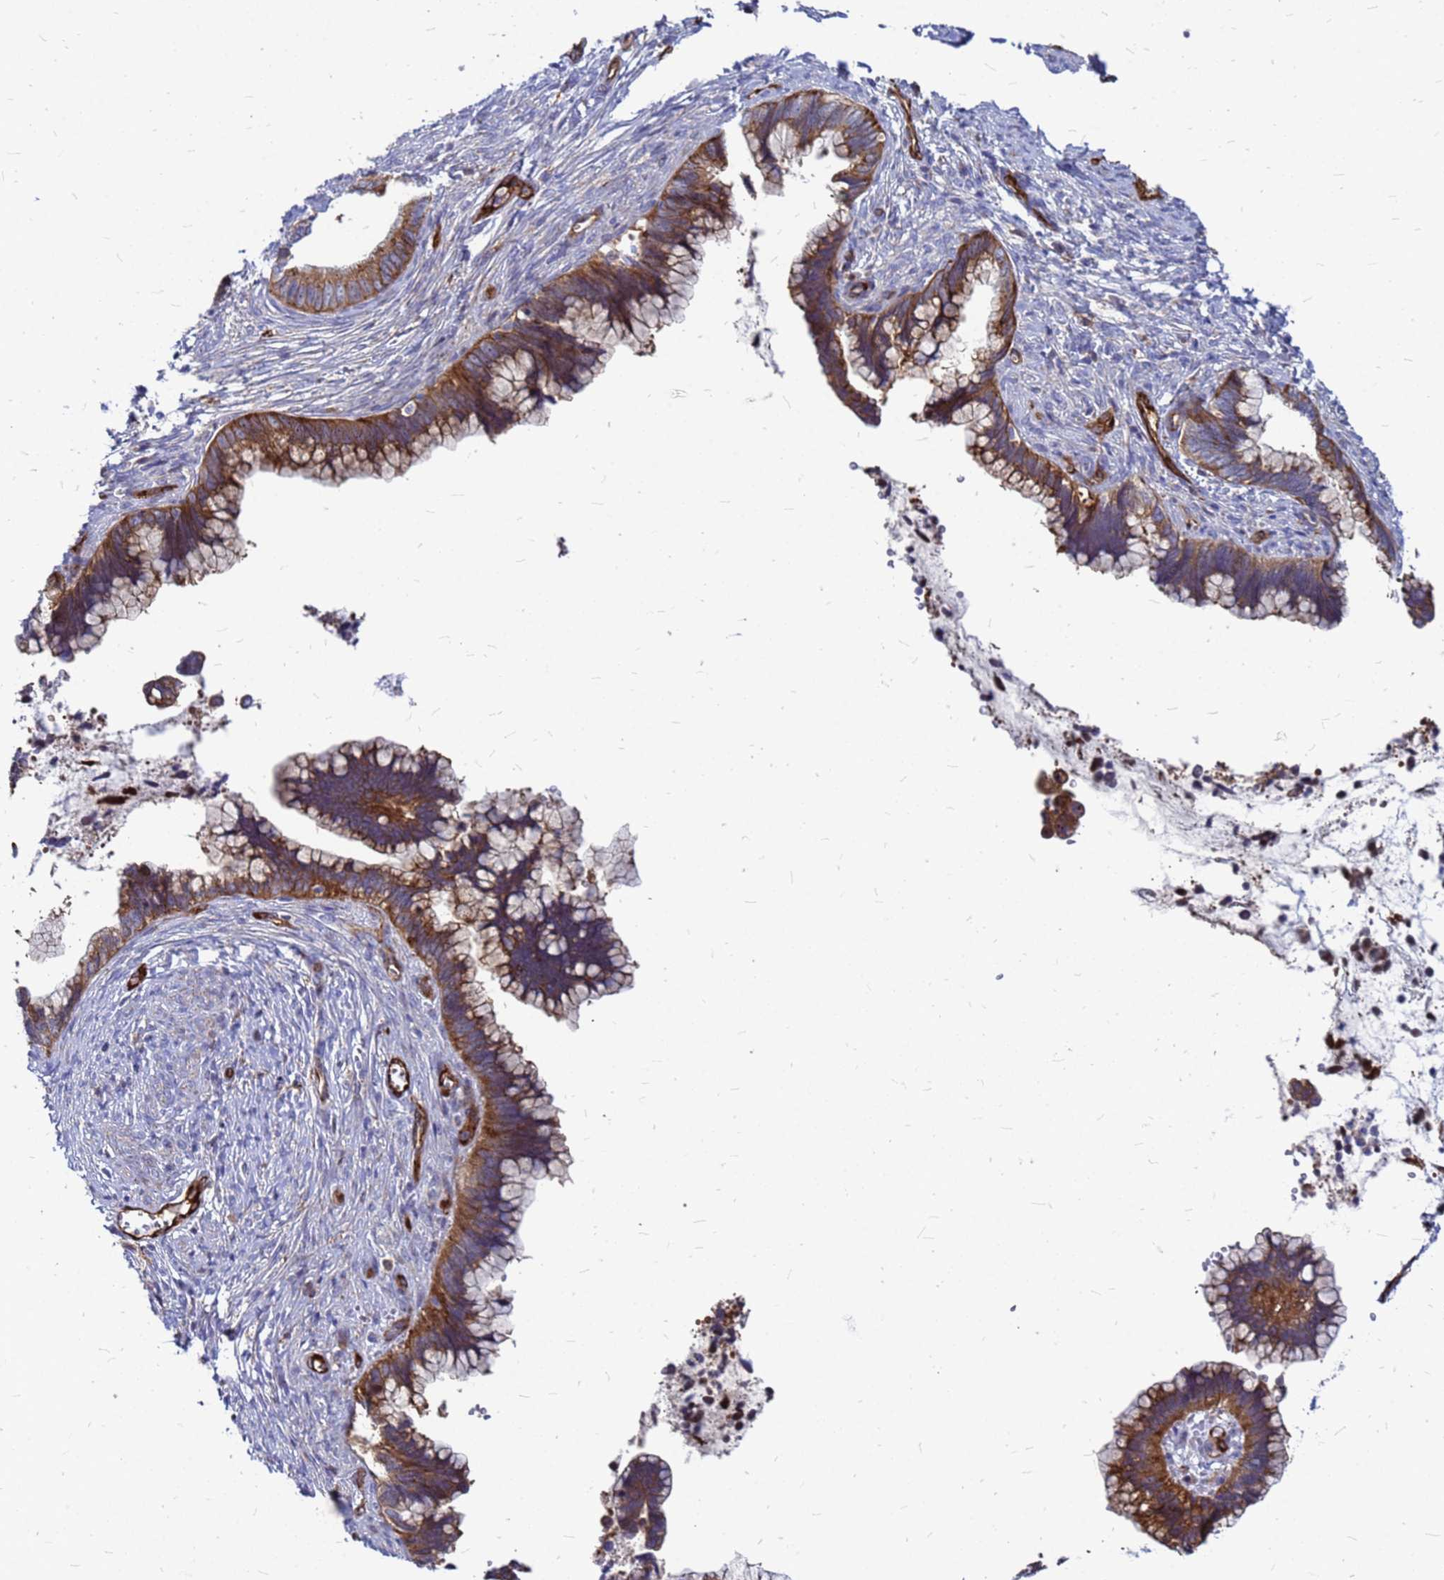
{"staining": {"intensity": "strong", "quantity": ">75%", "location": "cytoplasmic/membranous"}, "tissue": "cervical cancer", "cell_type": "Tumor cells", "image_type": "cancer", "snomed": [{"axis": "morphology", "description": "Adenocarcinoma, NOS"}, {"axis": "topography", "description": "Cervix"}], "caption": "Protein expression analysis of cervical cancer (adenocarcinoma) reveals strong cytoplasmic/membranous positivity in approximately >75% of tumor cells. (IHC, brightfield microscopy, high magnification).", "gene": "NOSTRIN", "patient": {"sex": "female", "age": 44}}